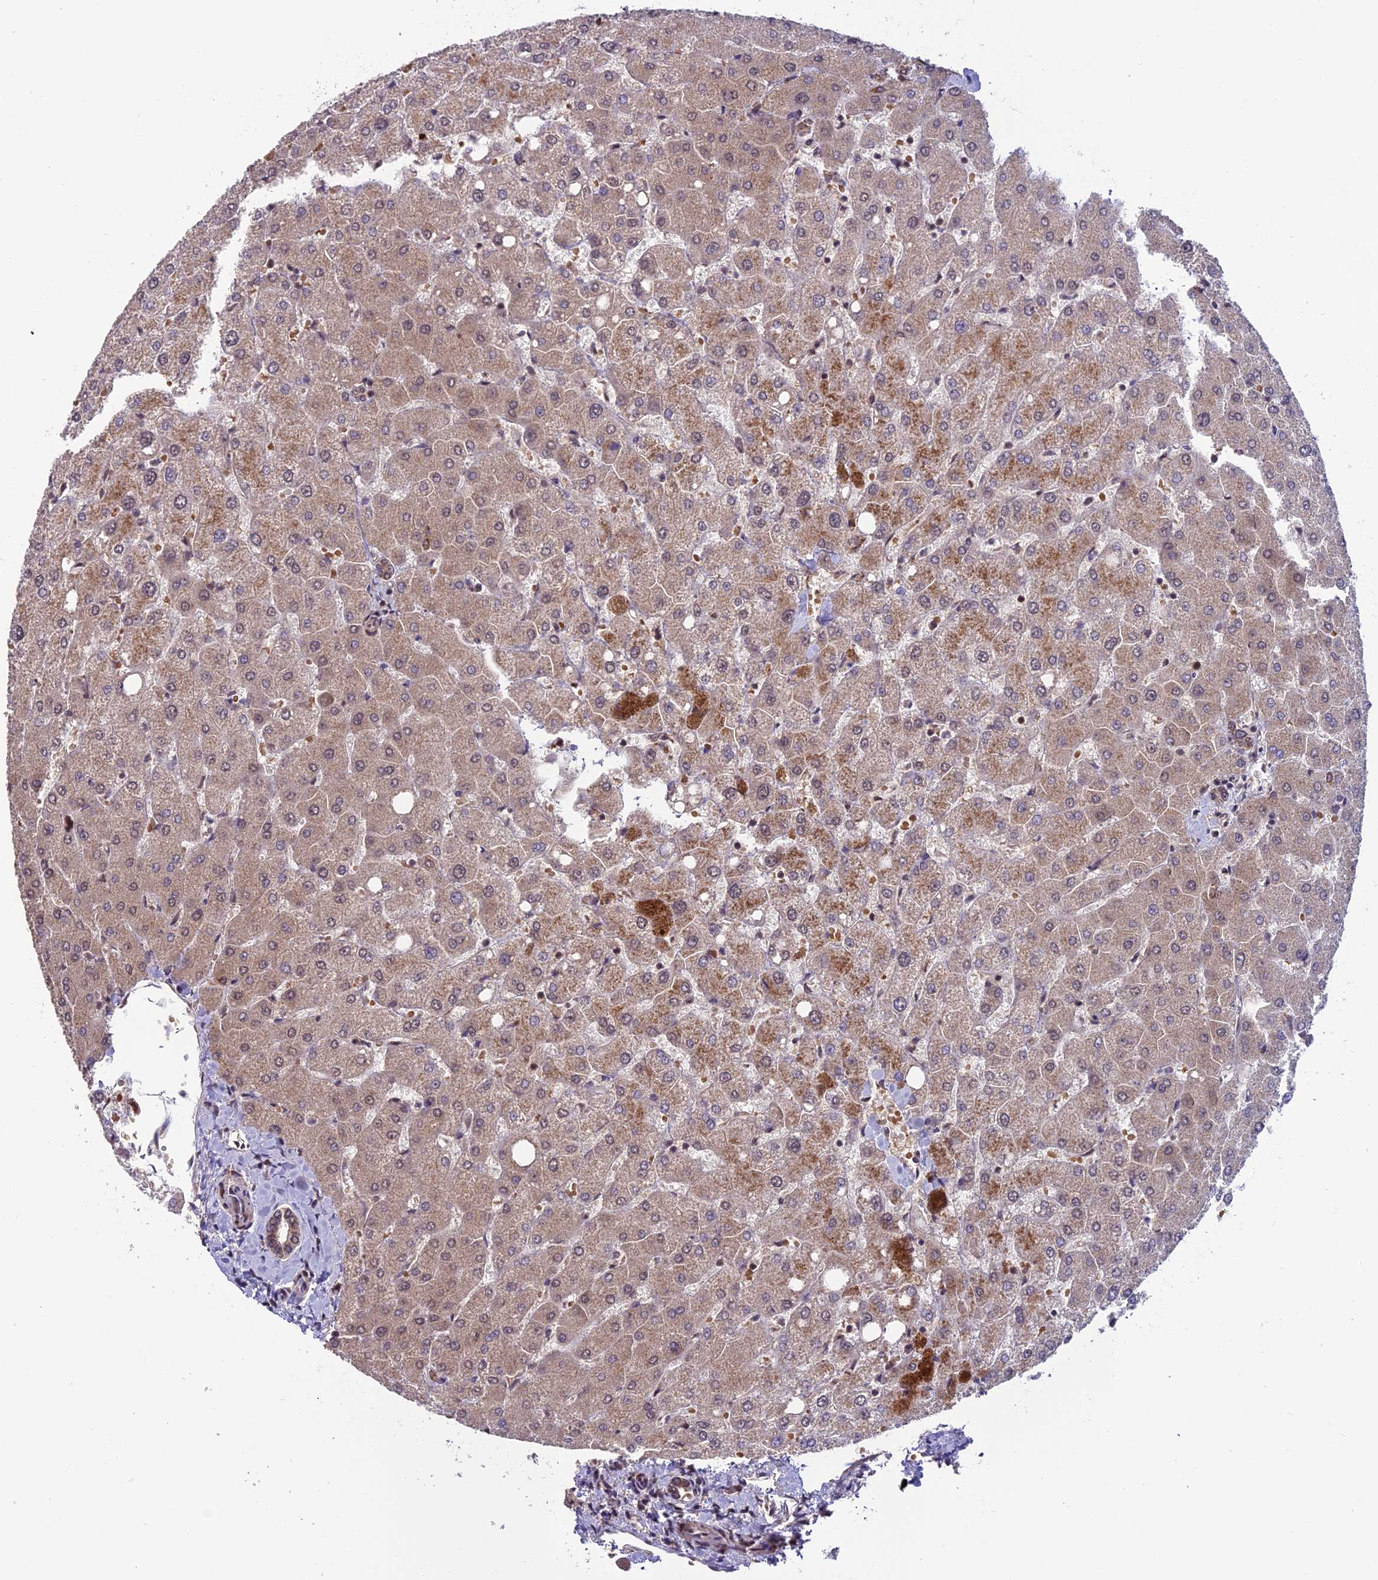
{"staining": {"intensity": "weak", "quantity": "25%-75%", "location": "cytoplasmic/membranous"}, "tissue": "liver", "cell_type": "Cholangiocytes", "image_type": "normal", "snomed": [{"axis": "morphology", "description": "Normal tissue, NOS"}, {"axis": "topography", "description": "Liver"}], "caption": "Liver stained for a protein reveals weak cytoplasmic/membranous positivity in cholangiocytes. The staining is performed using DAB (3,3'-diaminobenzidine) brown chromogen to label protein expression. The nuclei are counter-stained blue using hematoxylin.", "gene": "CABIN1", "patient": {"sex": "female", "age": 54}}